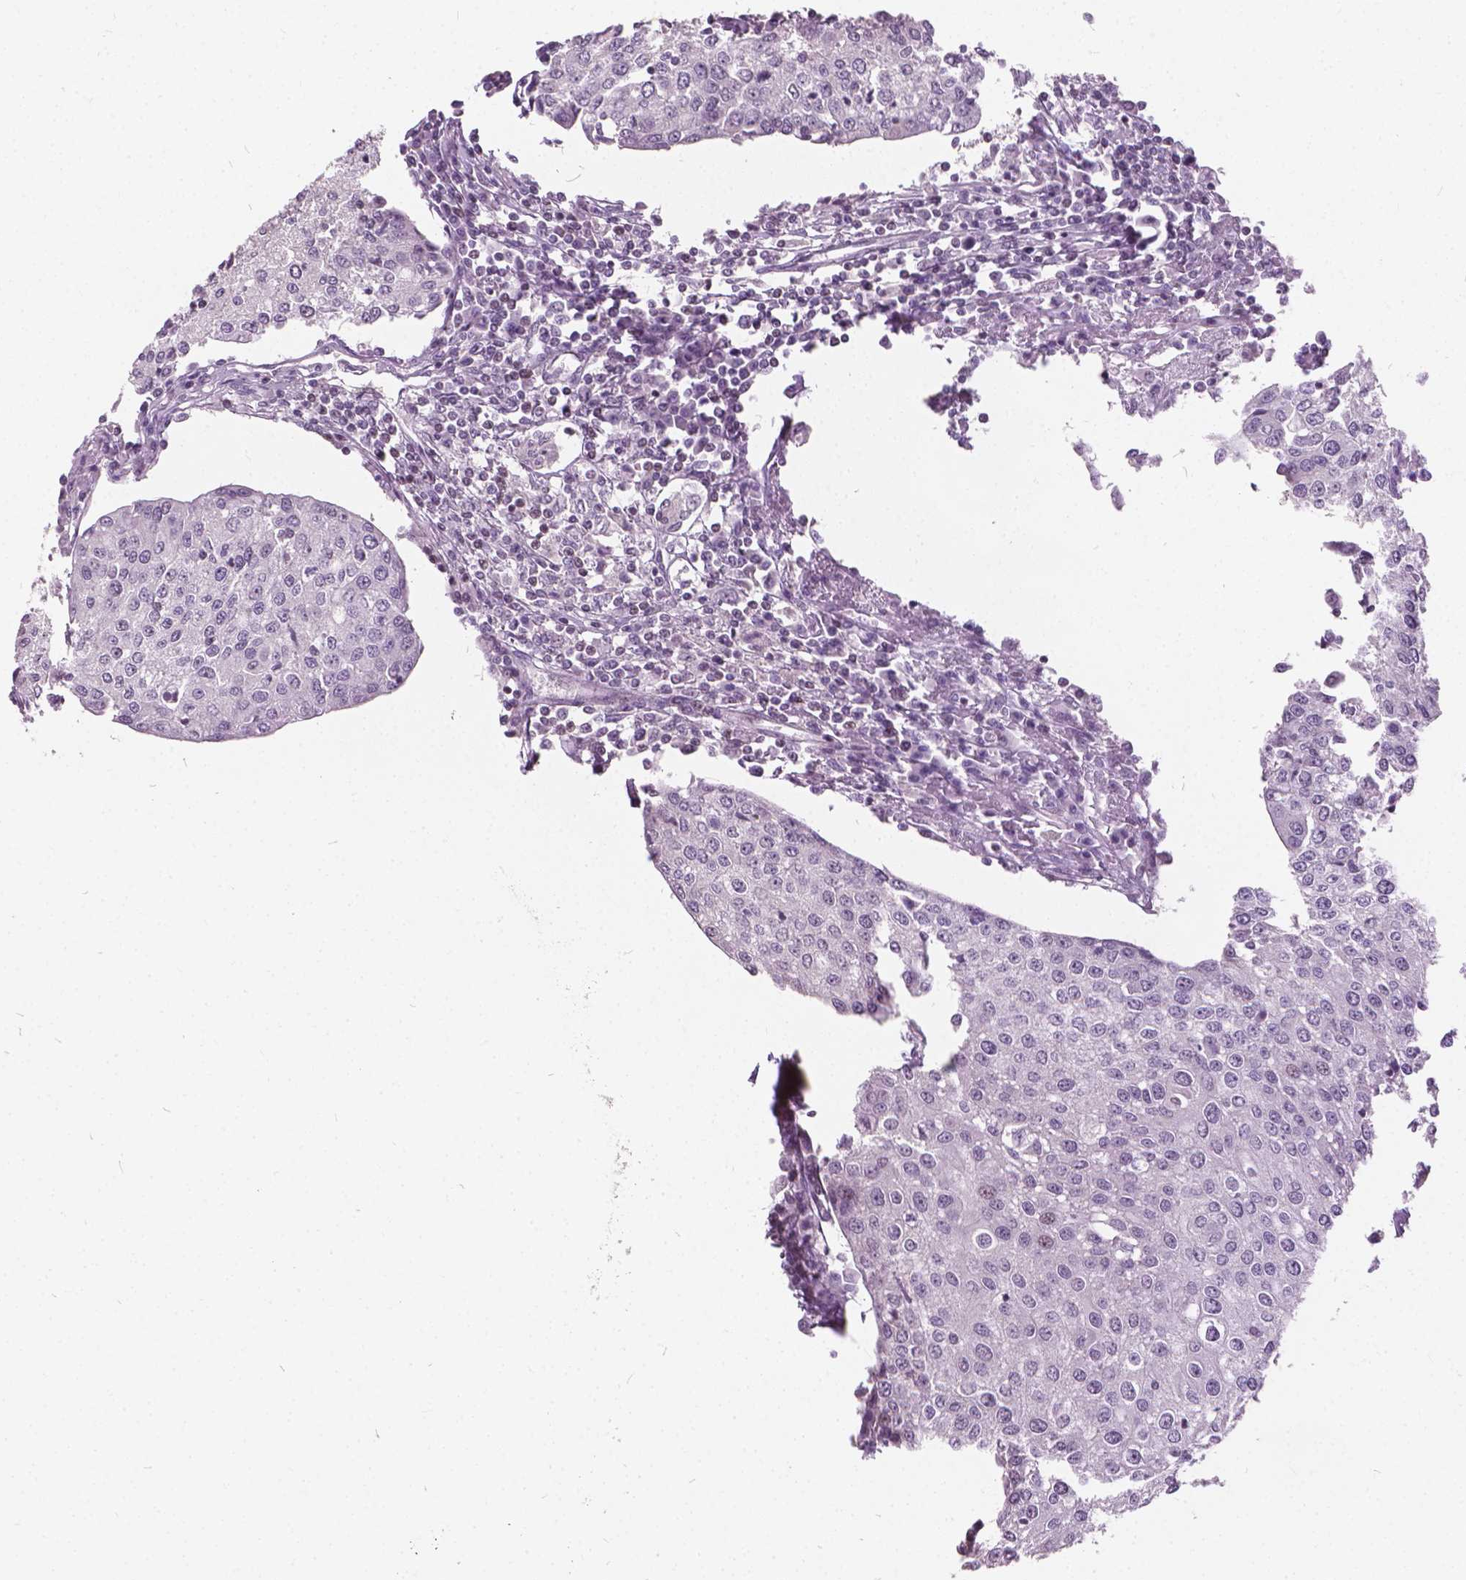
{"staining": {"intensity": "negative", "quantity": "none", "location": "none"}, "tissue": "urothelial cancer", "cell_type": "Tumor cells", "image_type": "cancer", "snomed": [{"axis": "morphology", "description": "Urothelial carcinoma, High grade"}, {"axis": "topography", "description": "Urinary bladder"}], "caption": "High magnification brightfield microscopy of urothelial carcinoma (high-grade) stained with DAB (3,3'-diaminobenzidine) (brown) and counterstained with hematoxylin (blue): tumor cells show no significant staining.", "gene": "STAT5B", "patient": {"sex": "female", "age": 85}}